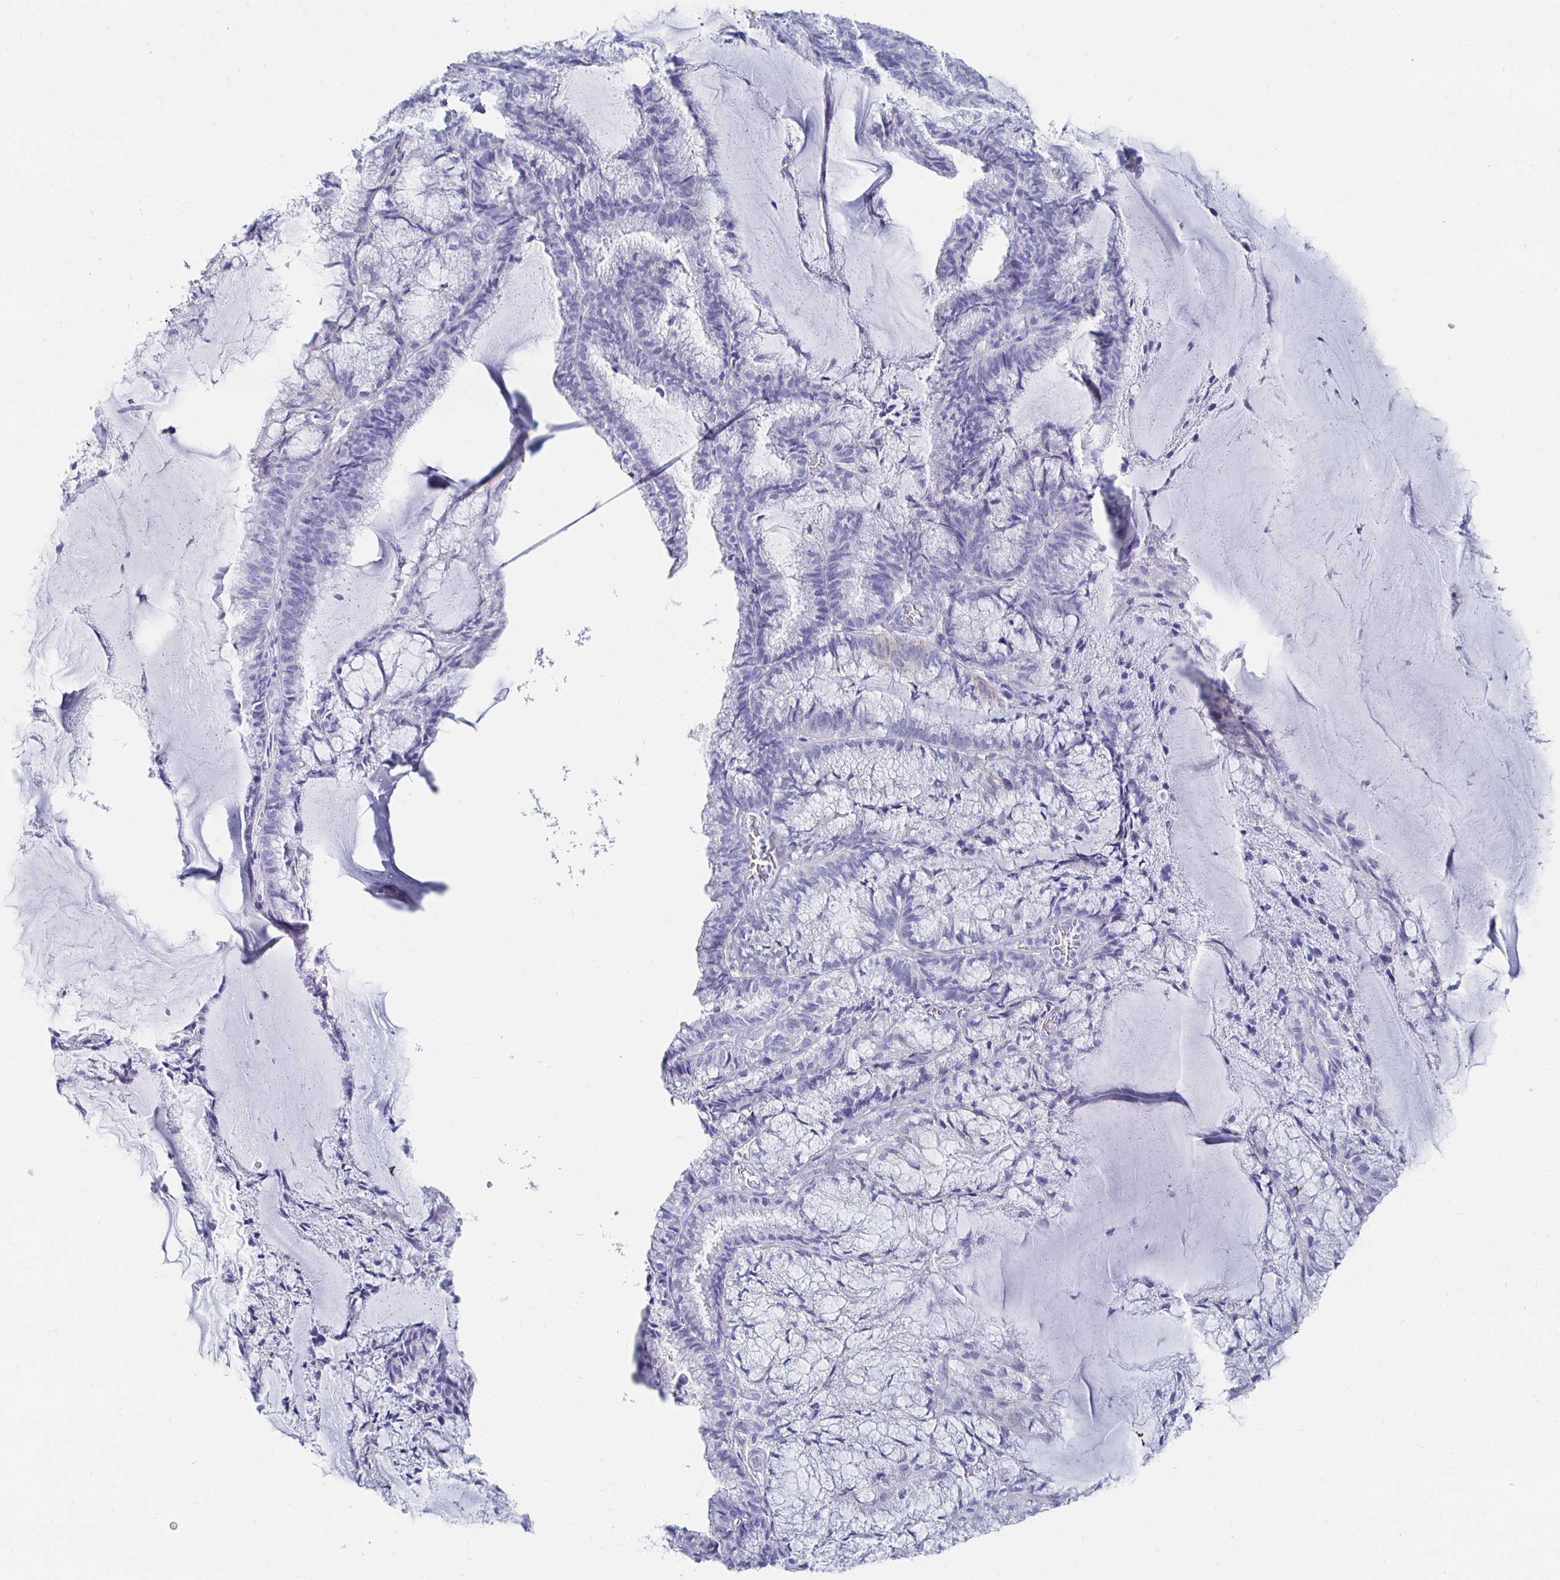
{"staining": {"intensity": "negative", "quantity": "none", "location": "none"}, "tissue": "endometrial cancer", "cell_type": "Tumor cells", "image_type": "cancer", "snomed": [{"axis": "morphology", "description": "Carcinoma, NOS"}, {"axis": "topography", "description": "Endometrium"}], "caption": "The IHC micrograph has no significant positivity in tumor cells of endometrial cancer tissue.", "gene": "PRDM7", "patient": {"sex": "female", "age": 62}}